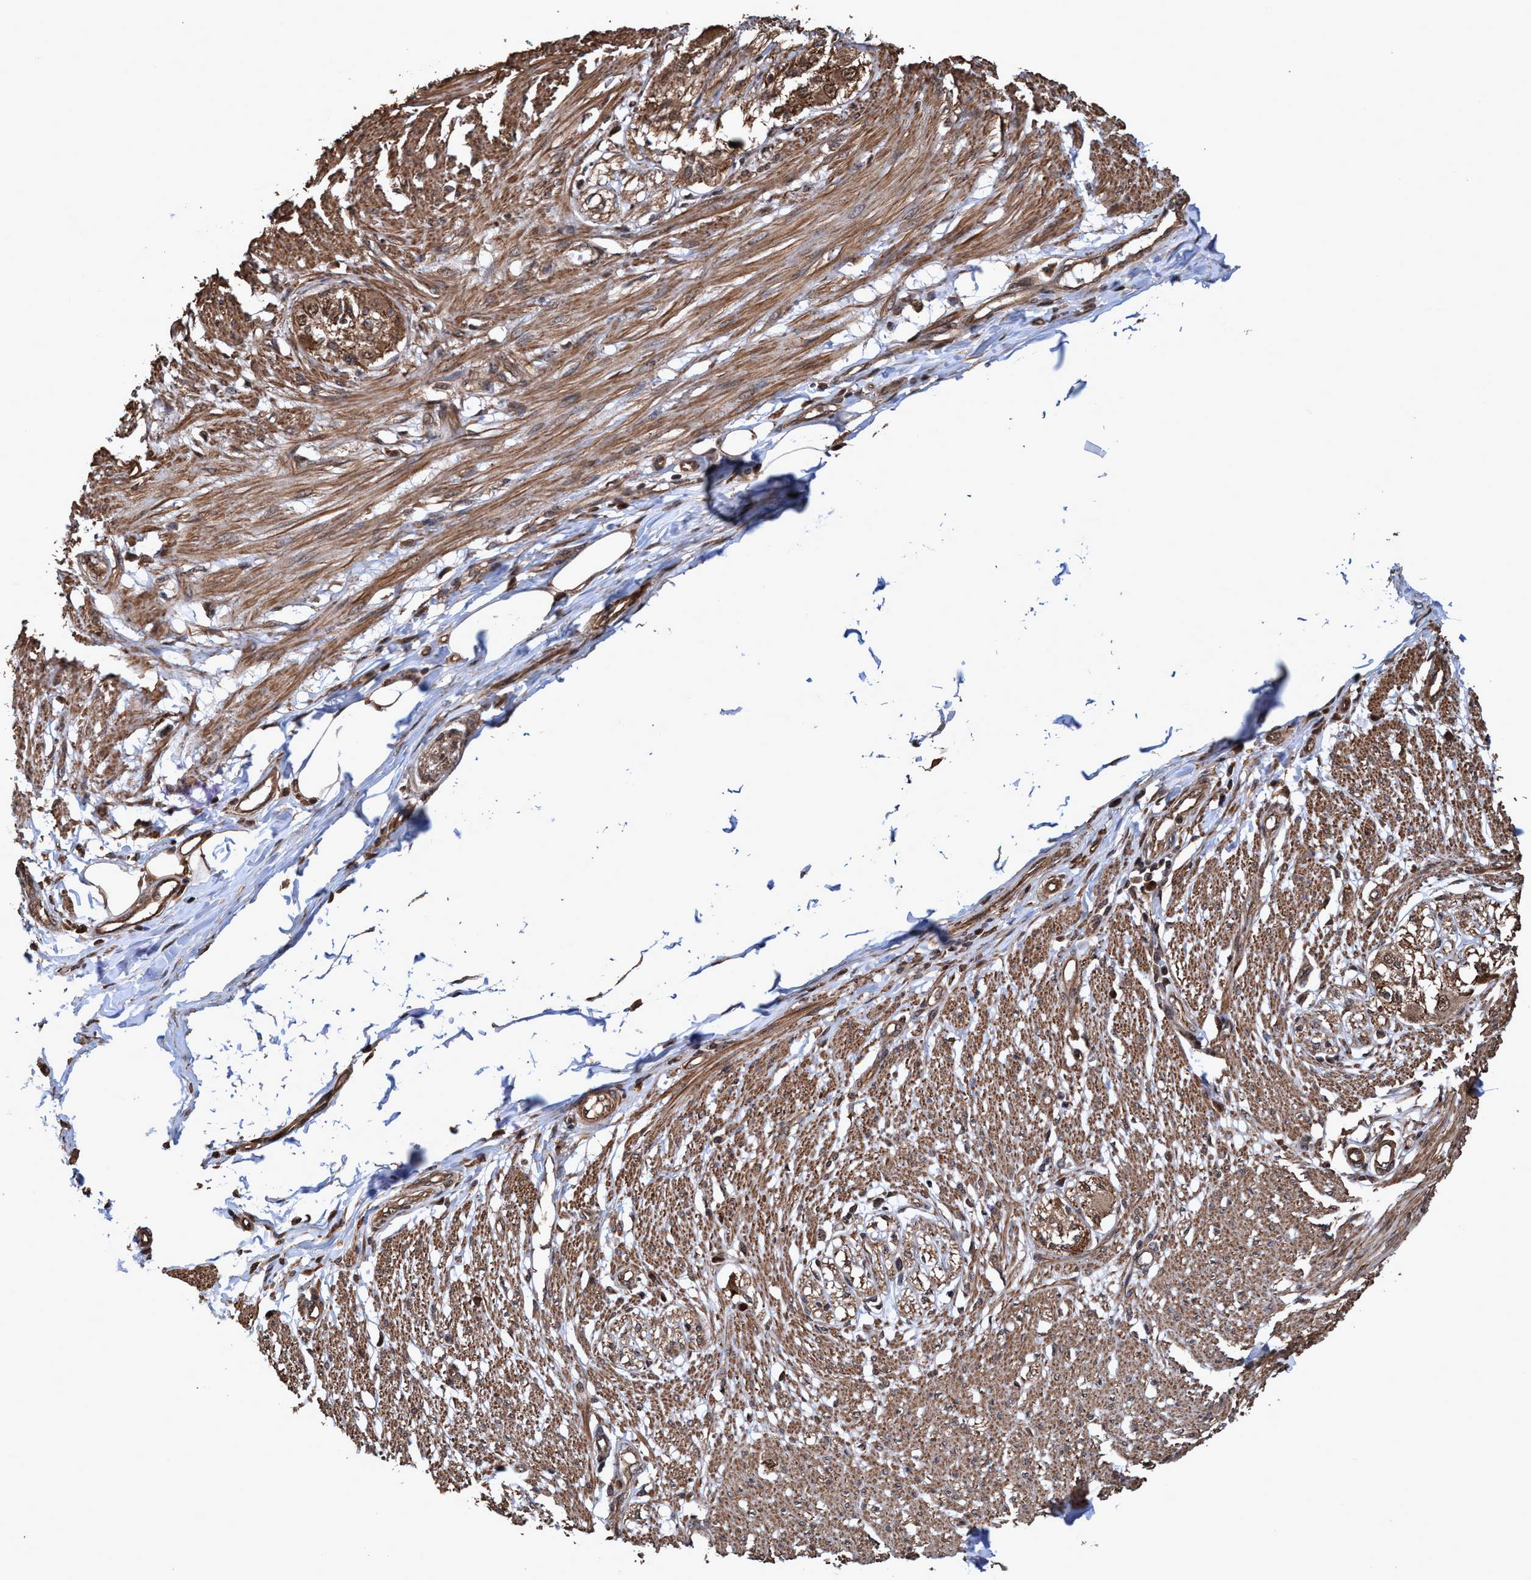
{"staining": {"intensity": "moderate", "quantity": ">75%", "location": "cytoplasmic/membranous"}, "tissue": "smooth muscle", "cell_type": "Smooth muscle cells", "image_type": "normal", "snomed": [{"axis": "morphology", "description": "Normal tissue, NOS"}, {"axis": "morphology", "description": "Adenocarcinoma, NOS"}, {"axis": "topography", "description": "Colon"}, {"axis": "topography", "description": "Peripheral nerve tissue"}], "caption": "IHC image of normal human smooth muscle stained for a protein (brown), which reveals medium levels of moderate cytoplasmic/membranous positivity in approximately >75% of smooth muscle cells.", "gene": "TRPC7", "patient": {"sex": "male", "age": 14}}